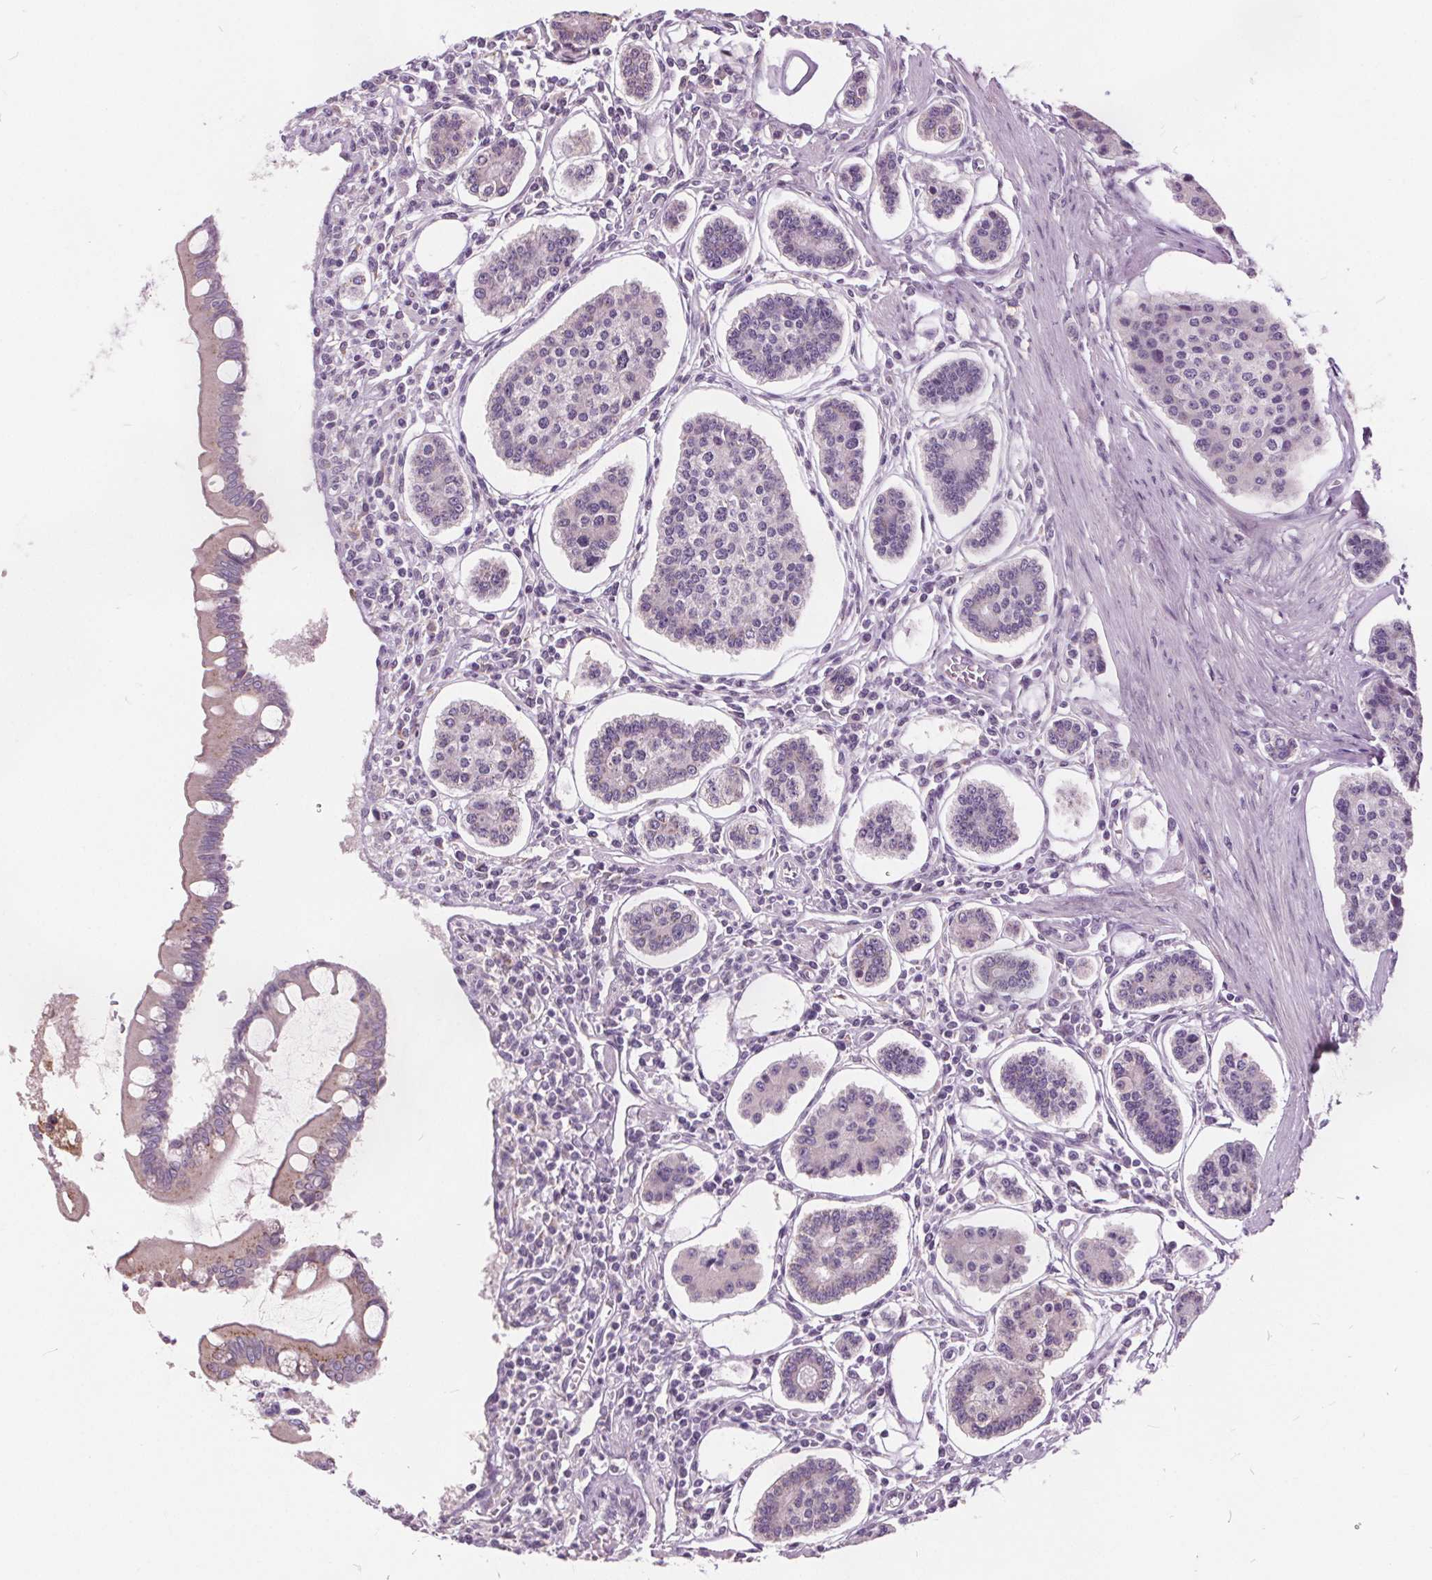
{"staining": {"intensity": "negative", "quantity": "none", "location": "none"}, "tissue": "carcinoid", "cell_type": "Tumor cells", "image_type": "cancer", "snomed": [{"axis": "morphology", "description": "Carcinoid, malignant, NOS"}, {"axis": "topography", "description": "Small intestine"}], "caption": "High power microscopy photomicrograph of an immunohistochemistry histopathology image of carcinoid, revealing no significant expression in tumor cells.", "gene": "ACOX2", "patient": {"sex": "female", "age": 65}}